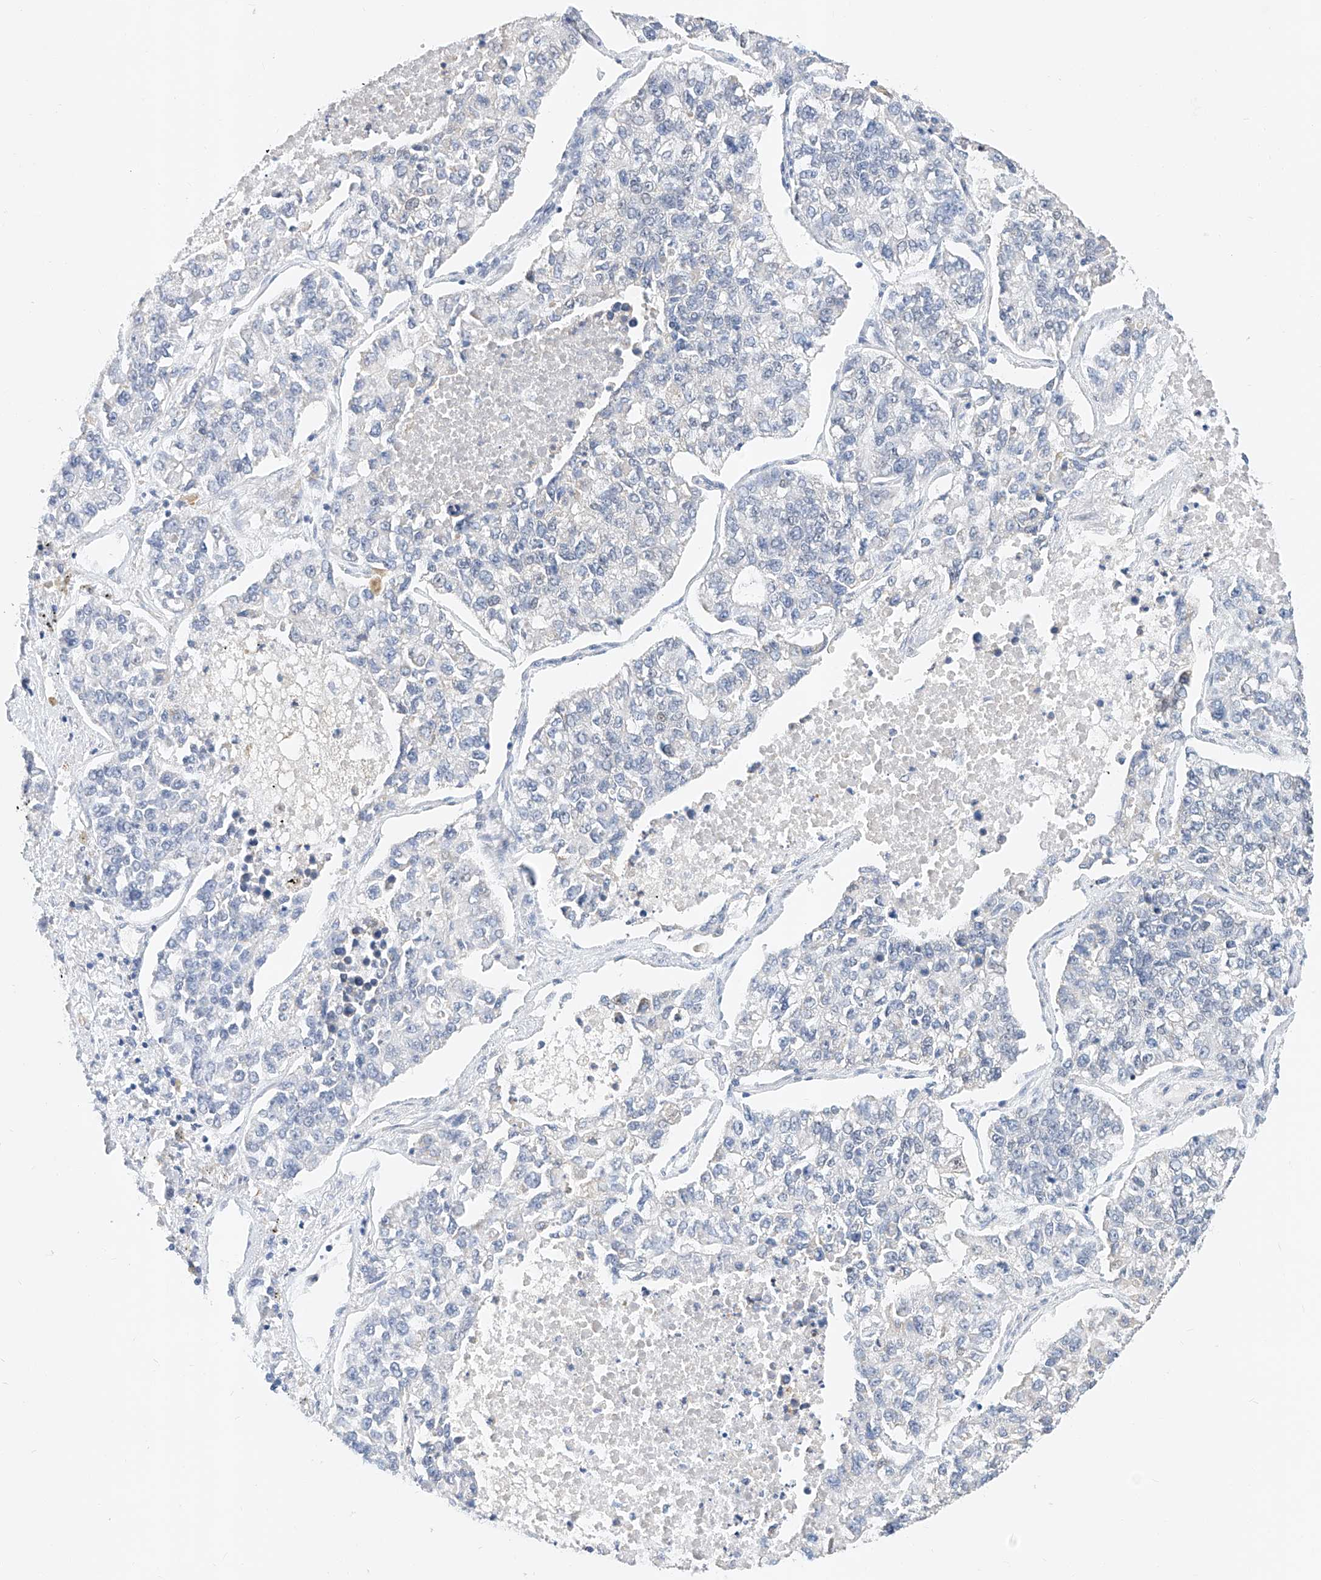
{"staining": {"intensity": "negative", "quantity": "none", "location": "none"}, "tissue": "lung cancer", "cell_type": "Tumor cells", "image_type": "cancer", "snomed": [{"axis": "morphology", "description": "Adenocarcinoma, NOS"}, {"axis": "topography", "description": "Lung"}], "caption": "This is an immunohistochemistry (IHC) micrograph of lung cancer. There is no expression in tumor cells.", "gene": "KCNJ1", "patient": {"sex": "male", "age": 49}}